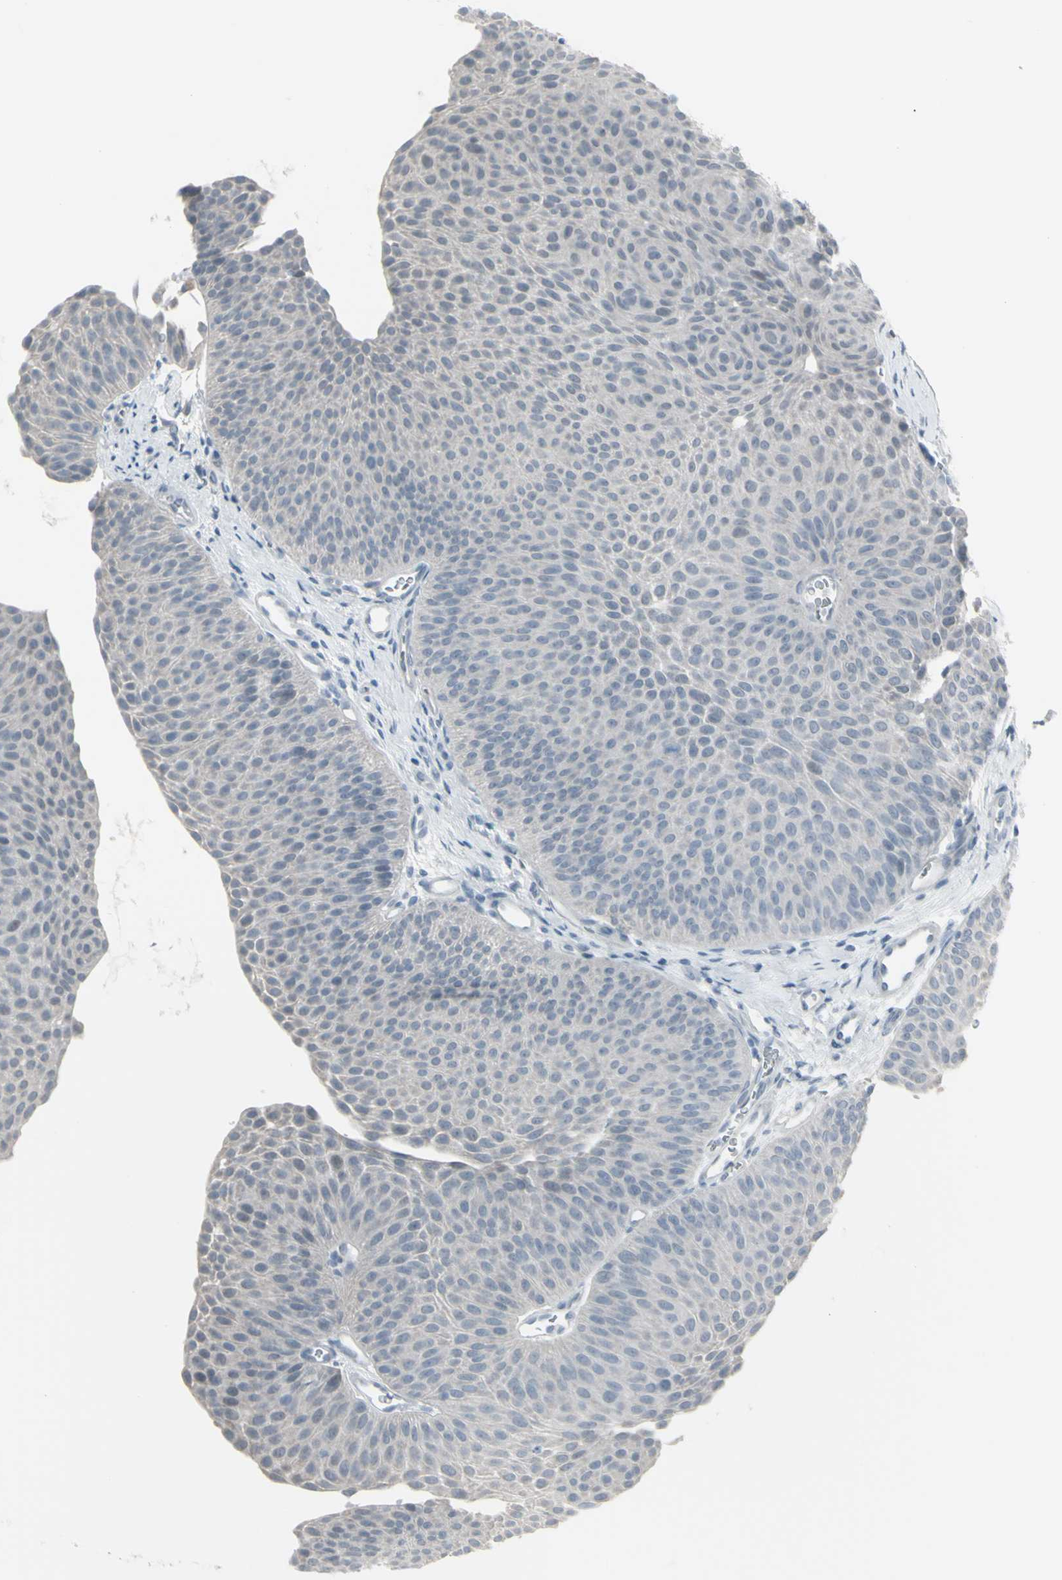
{"staining": {"intensity": "negative", "quantity": "none", "location": "none"}, "tissue": "urothelial cancer", "cell_type": "Tumor cells", "image_type": "cancer", "snomed": [{"axis": "morphology", "description": "Urothelial carcinoma, Low grade"}, {"axis": "topography", "description": "Urinary bladder"}], "caption": "An IHC image of urothelial carcinoma (low-grade) is shown. There is no staining in tumor cells of urothelial carcinoma (low-grade). (DAB immunohistochemistry, high magnification).", "gene": "RAB3A", "patient": {"sex": "female", "age": 60}}